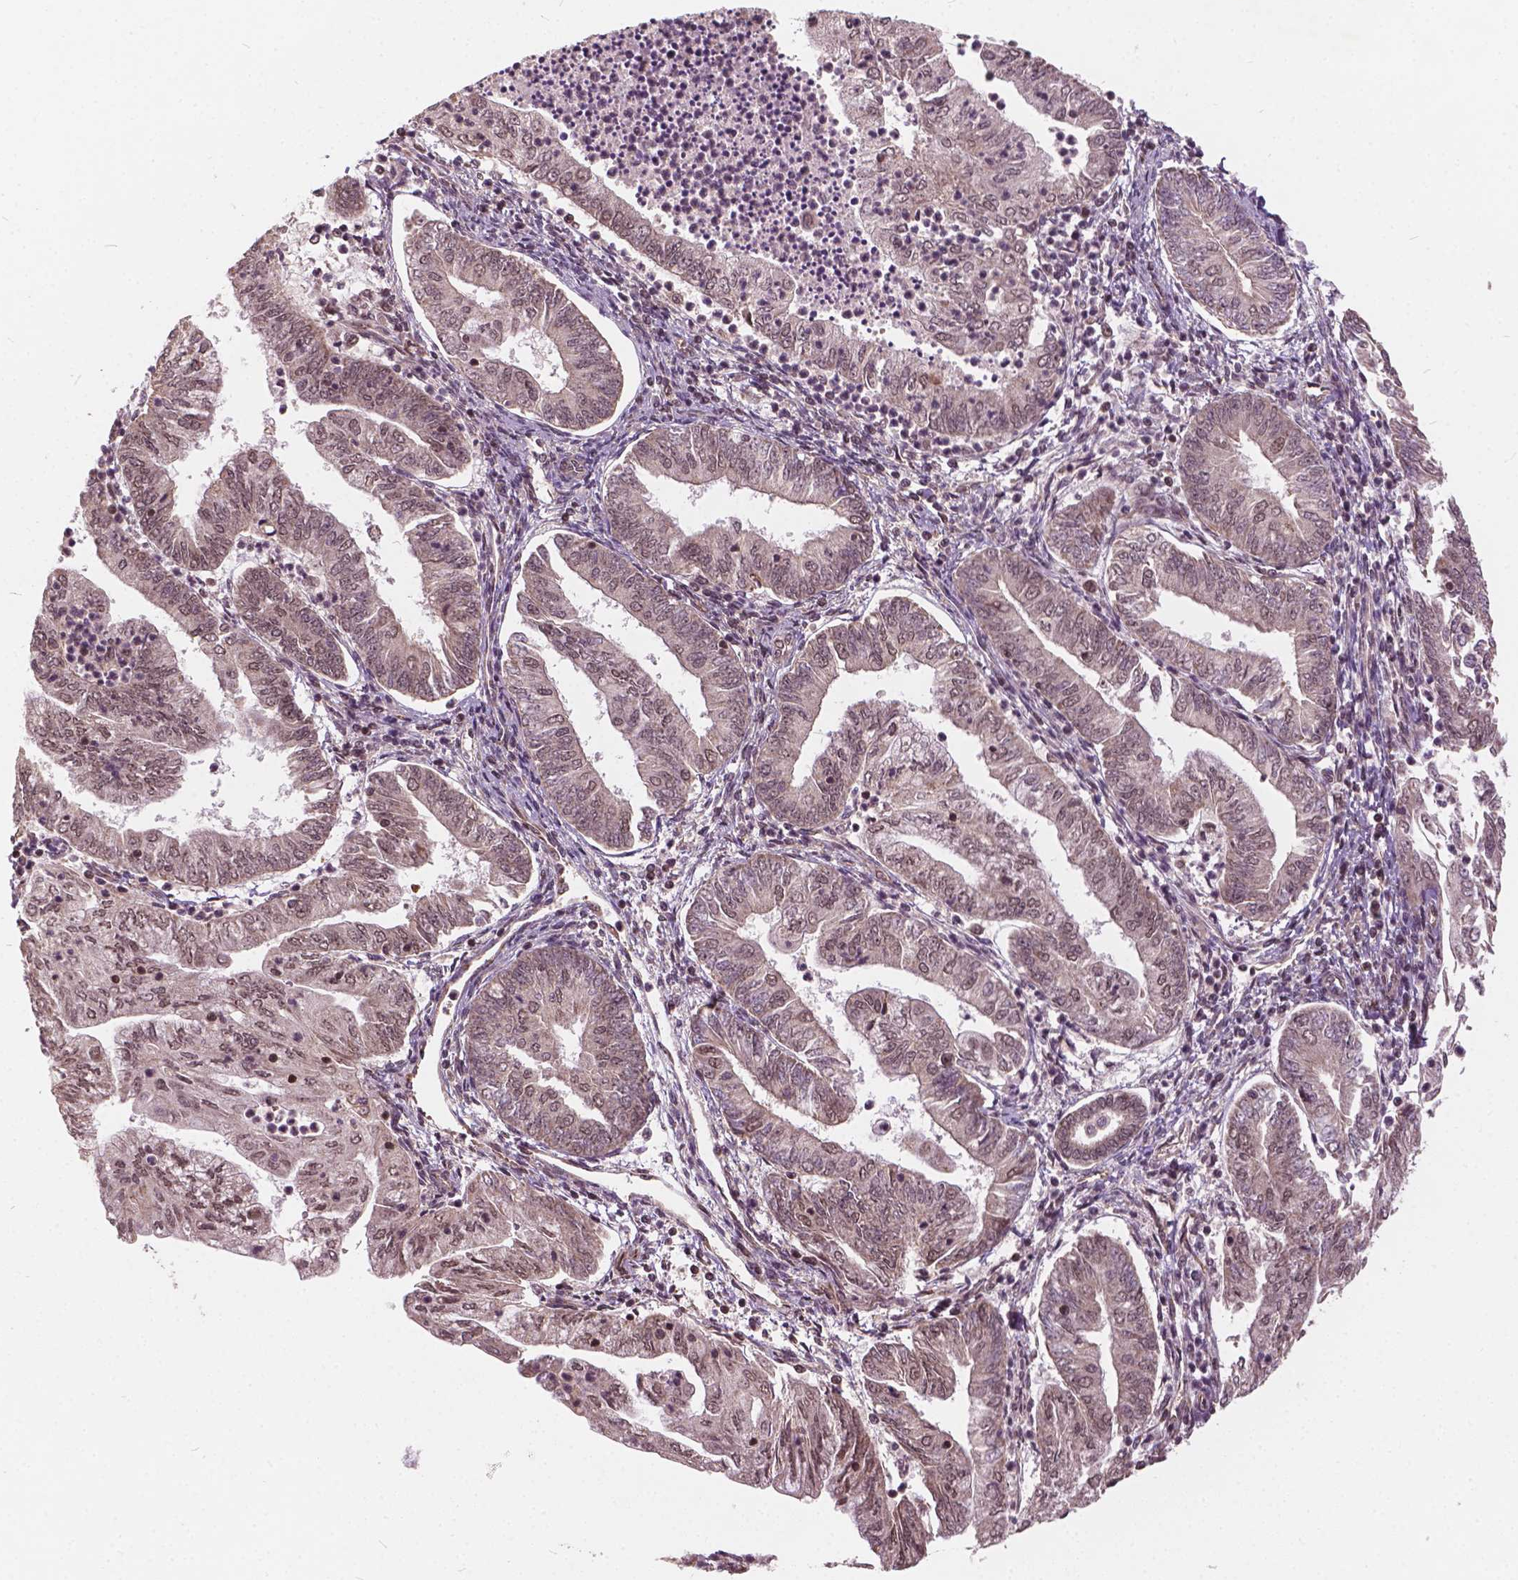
{"staining": {"intensity": "weak", "quantity": "25%-75%", "location": "cytoplasmic/membranous,nuclear"}, "tissue": "endometrial cancer", "cell_type": "Tumor cells", "image_type": "cancer", "snomed": [{"axis": "morphology", "description": "Adenocarcinoma, NOS"}, {"axis": "topography", "description": "Endometrium"}], "caption": "Immunohistochemistry staining of endometrial cancer, which exhibits low levels of weak cytoplasmic/membranous and nuclear positivity in approximately 25%-75% of tumor cells indicating weak cytoplasmic/membranous and nuclear protein positivity. The staining was performed using DAB (3,3'-diaminobenzidine) (brown) for protein detection and nuclei were counterstained in hematoxylin (blue).", "gene": "GPS2", "patient": {"sex": "female", "age": 55}}